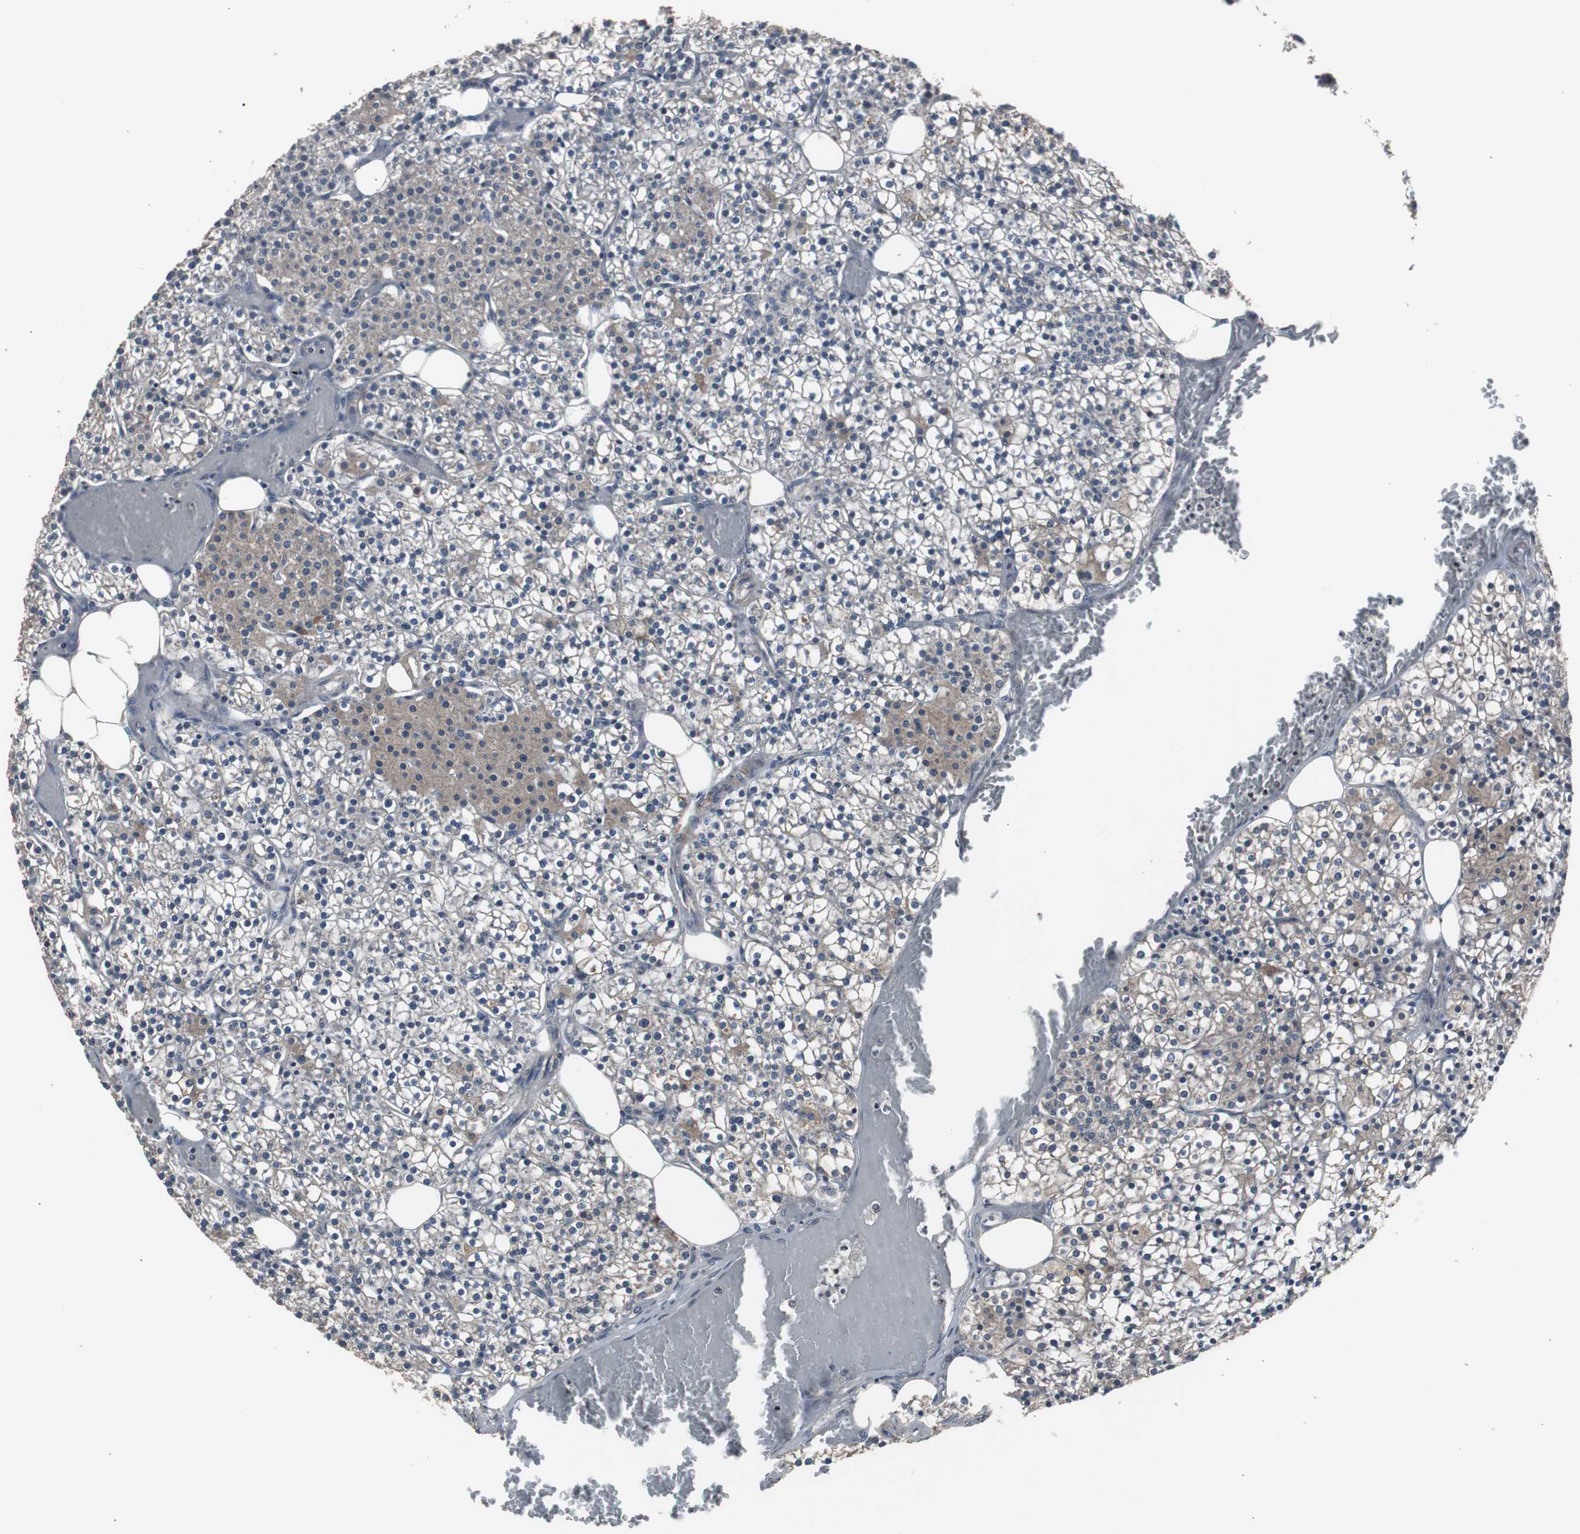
{"staining": {"intensity": "weak", "quantity": "25%-75%", "location": "cytoplasmic/membranous"}, "tissue": "parathyroid gland", "cell_type": "Glandular cells", "image_type": "normal", "snomed": [{"axis": "morphology", "description": "Normal tissue, NOS"}, {"axis": "topography", "description": "Parathyroid gland"}], "caption": "IHC image of unremarkable parathyroid gland stained for a protein (brown), which shows low levels of weak cytoplasmic/membranous positivity in about 25%-75% of glandular cells.", "gene": "CRADD", "patient": {"sex": "female", "age": 63}}